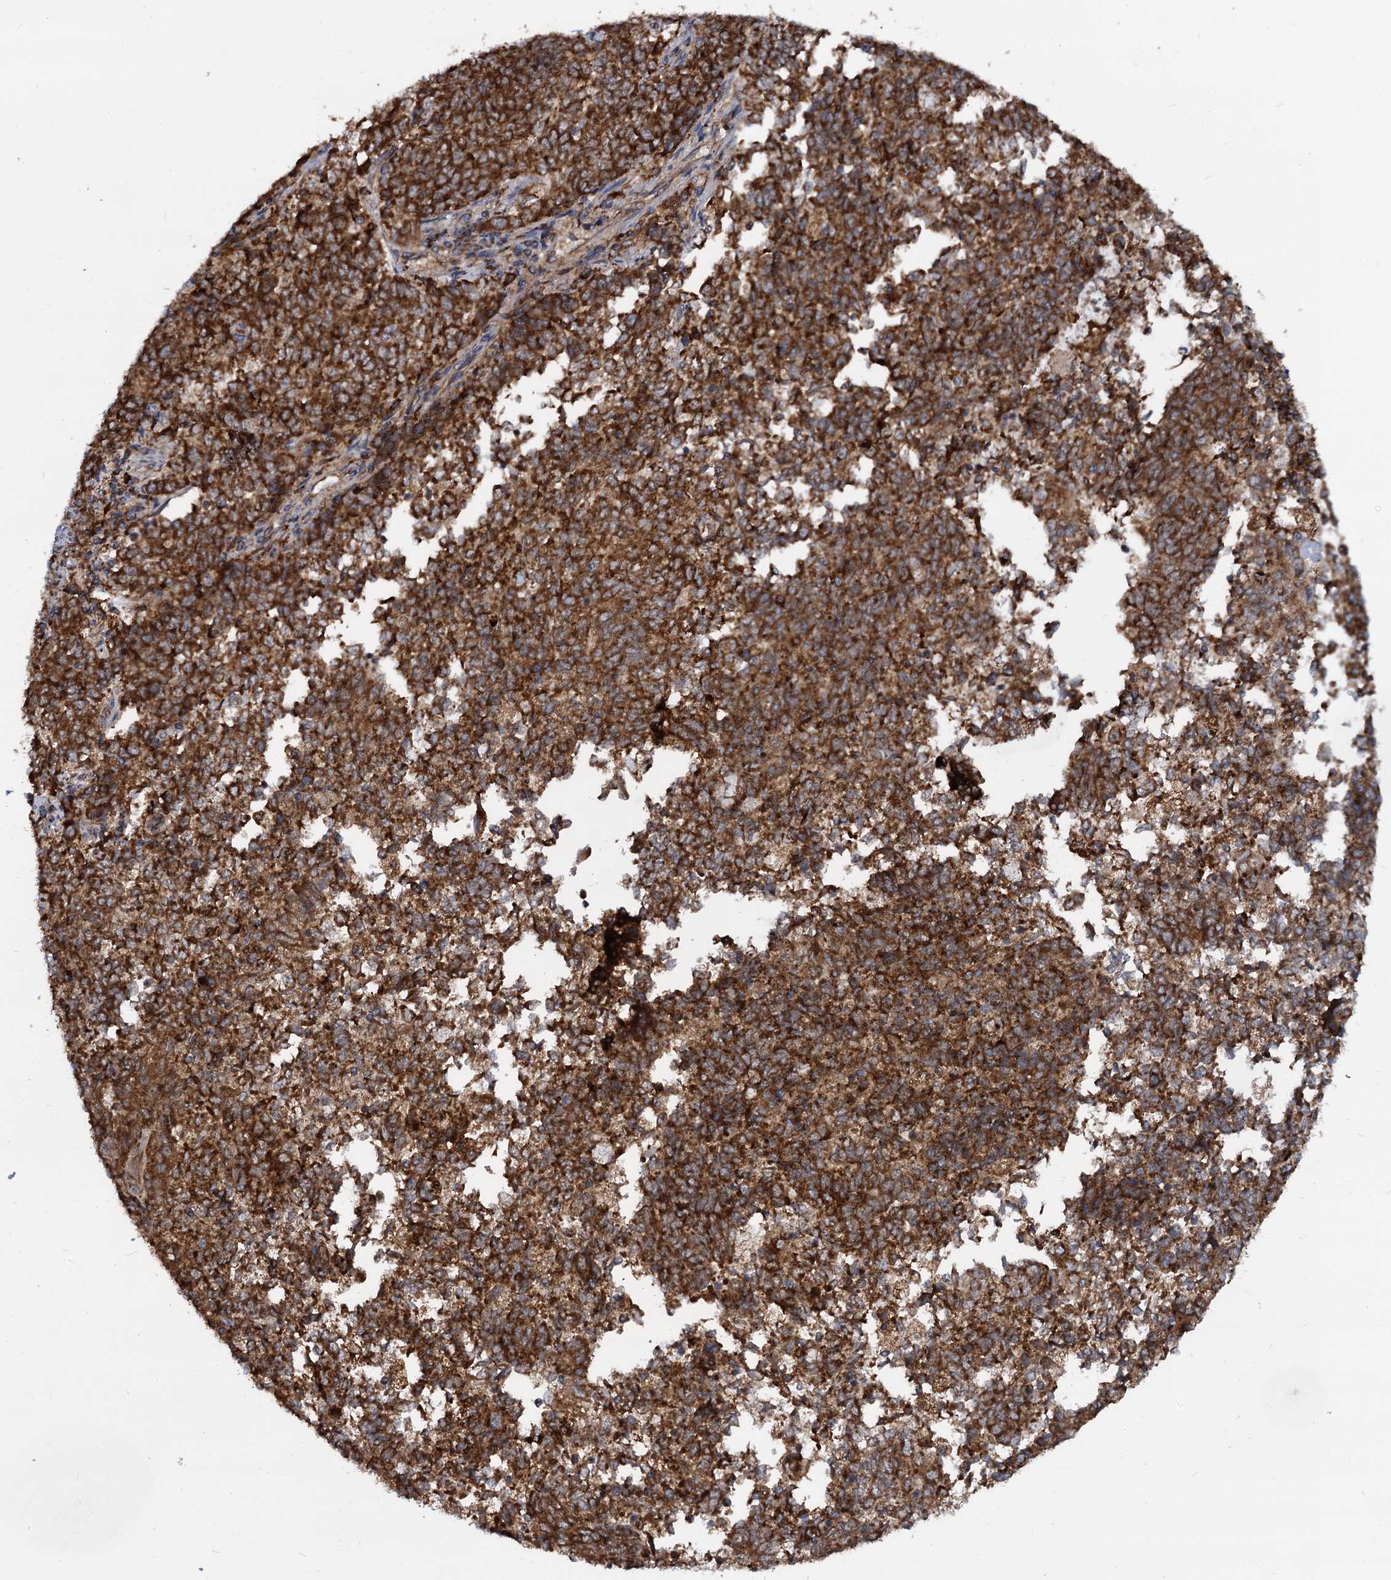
{"staining": {"intensity": "strong", "quantity": ">75%", "location": "cytoplasmic/membranous"}, "tissue": "endometrial cancer", "cell_type": "Tumor cells", "image_type": "cancer", "snomed": [{"axis": "morphology", "description": "Adenocarcinoma, NOS"}, {"axis": "topography", "description": "Endometrium"}], "caption": "Strong cytoplasmic/membranous staining for a protein is seen in about >75% of tumor cells of endometrial cancer (adenocarcinoma) using IHC.", "gene": "UFM1", "patient": {"sex": "female", "age": 80}}